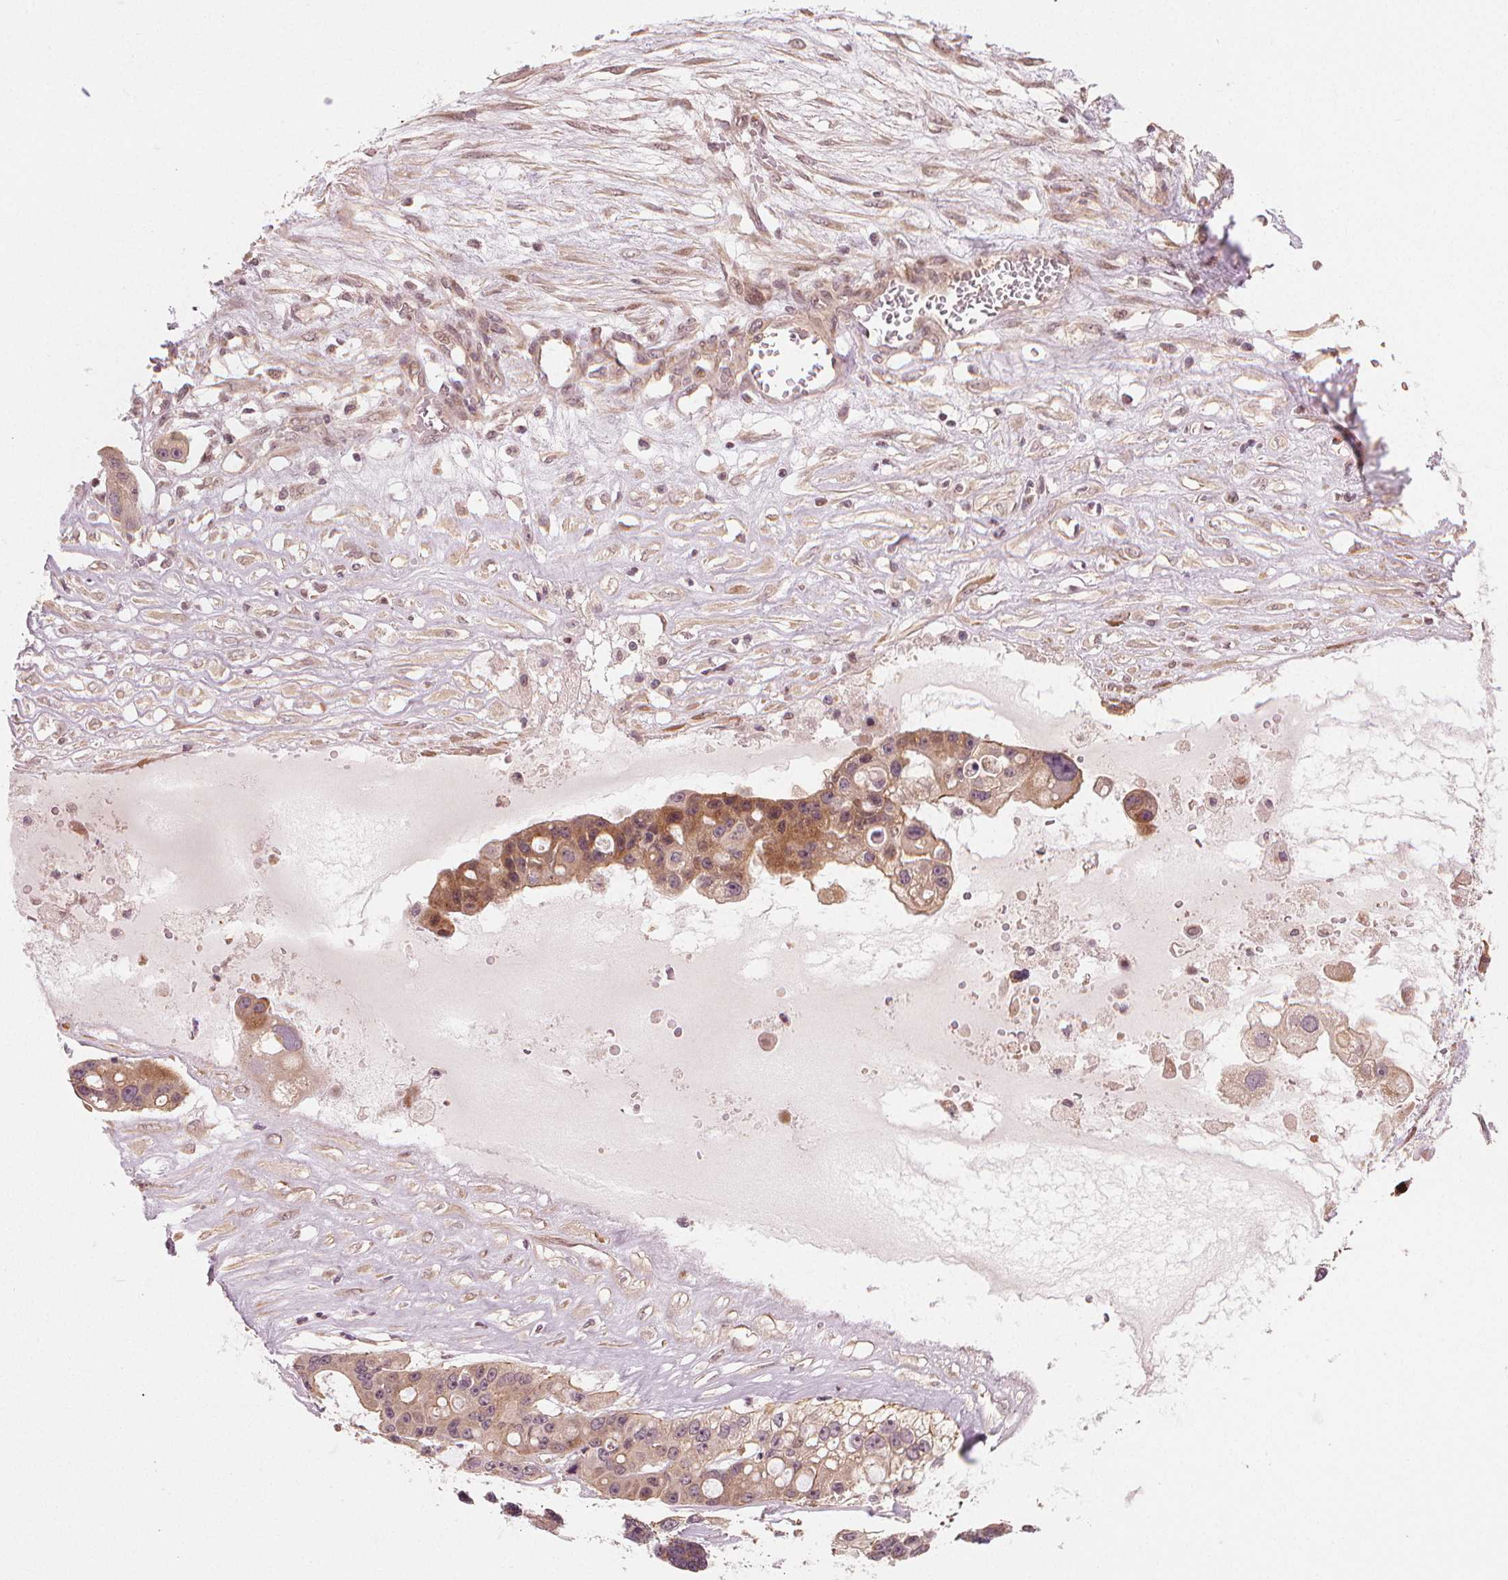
{"staining": {"intensity": "moderate", "quantity": ">75%", "location": "cytoplasmic/membranous"}, "tissue": "ovarian cancer", "cell_type": "Tumor cells", "image_type": "cancer", "snomed": [{"axis": "morphology", "description": "Cystadenocarcinoma, serous, NOS"}, {"axis": "topography", "description": "Ovary"}], "caption": "This micrograph reveals ovarian cancer (serous cystadenocarcinoma) stained with IHC to label a protein in brown. The cytoplasmic/membranous of tumor cells show moderate positivity for the protein. Nuclei are counter-stained blue.", "gene": "CLBA1", "patient": {"sex": "female", "age": 56}}